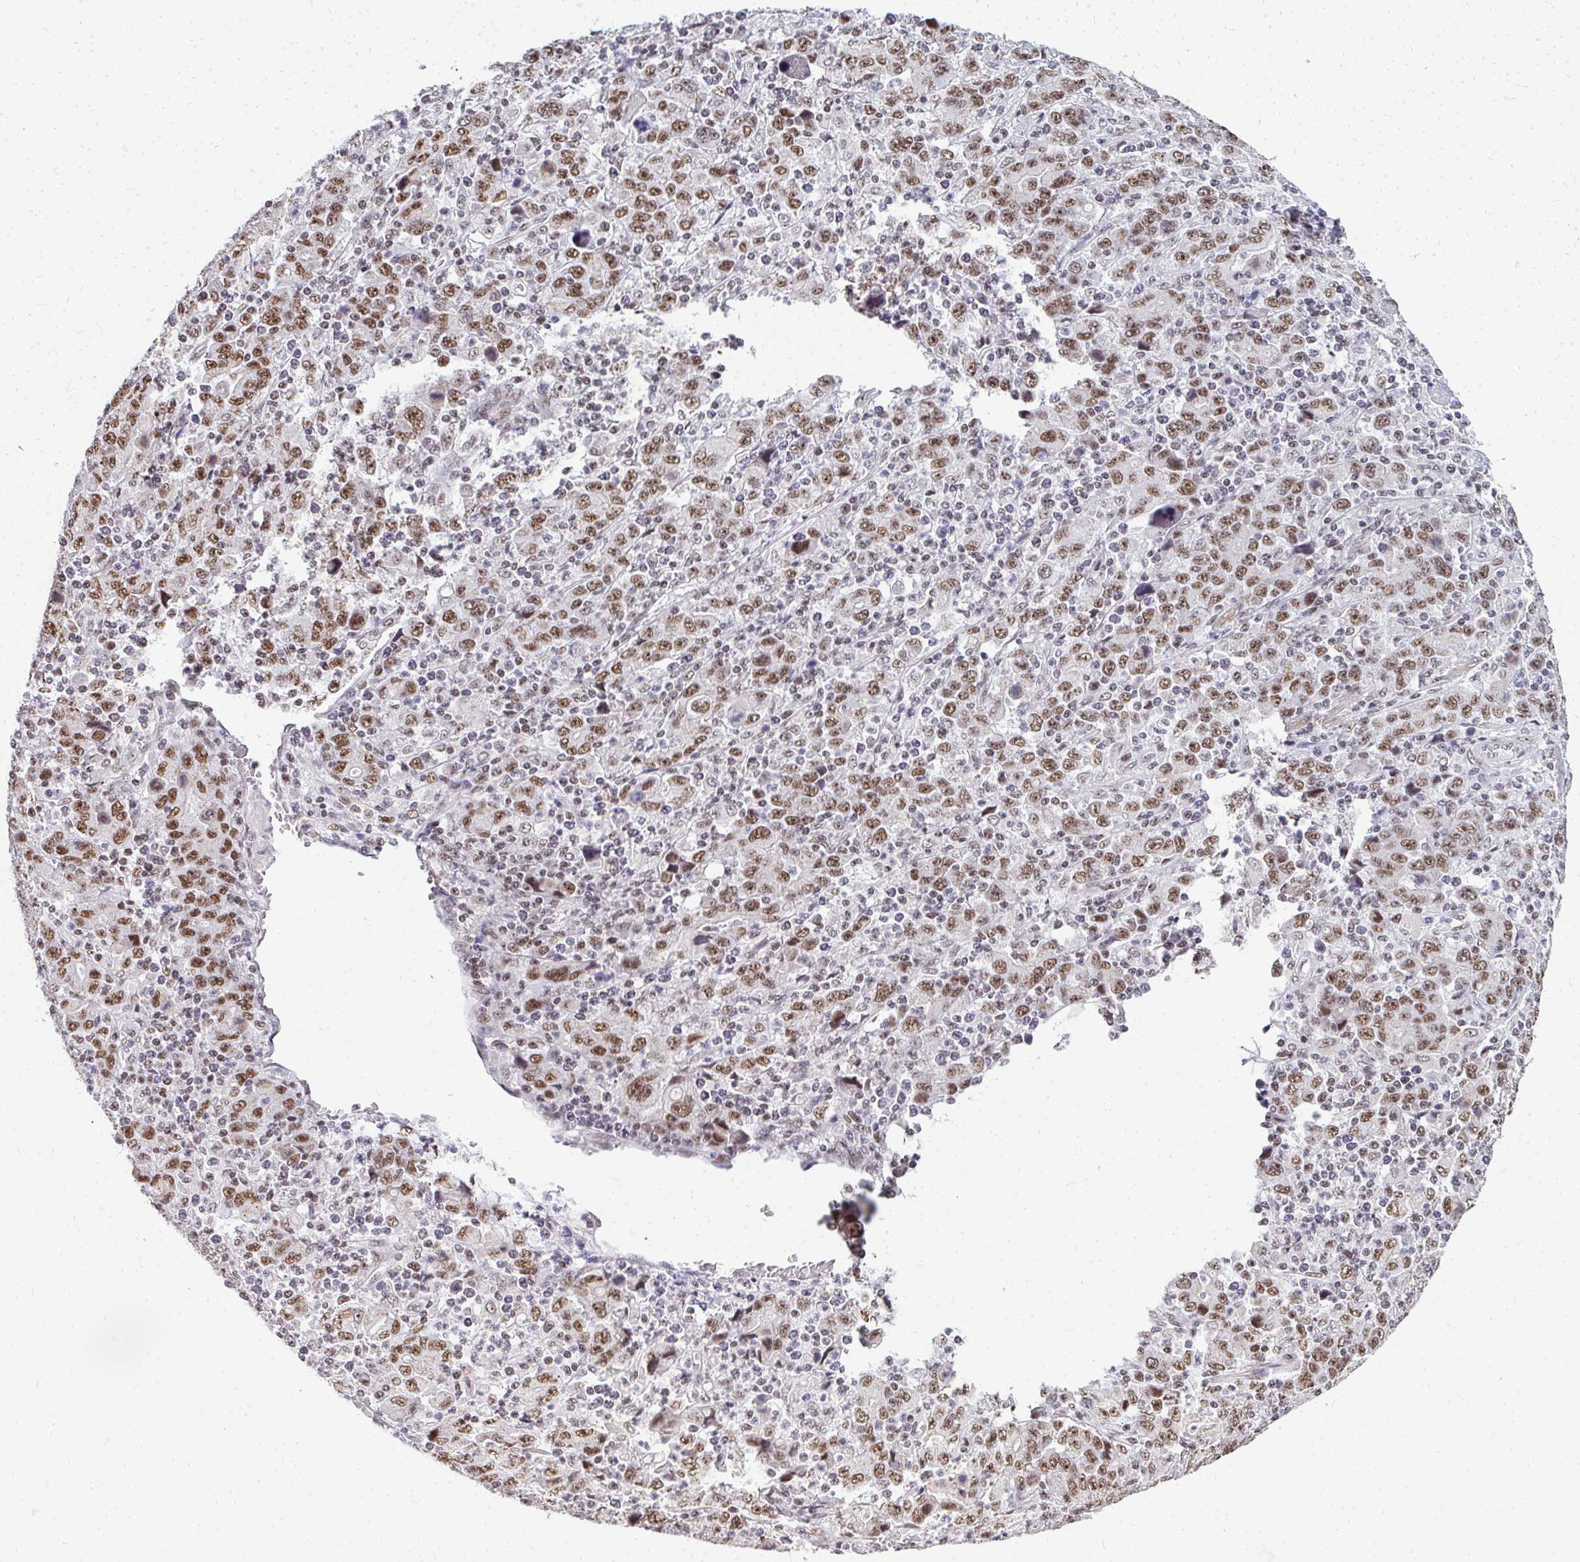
{"staining": {"intensity": "moderate", "quantity": ">75%", "location": "nuclear"}, "tissue": "stomach cancer", "cell_type": "Tumor cells", "image_type": "cancer", "snomed": [{"axis": "morphology", "description": "Adenocarcinoma, NOS"}, {"axis": "topography", "description": "Stomach, upper"}], "caption": "A photomicrograph of human stomach cancer (adenocarcinoma) stained for a protein reveals moderate nuclear brown staining in tumor cells. (DAB (3,3'-diaminobenzidine) = brown stain, brightfield microscopy at high magnification).", "gene": "SIRT7", "patient": {"sex": "male", "age": 69}}